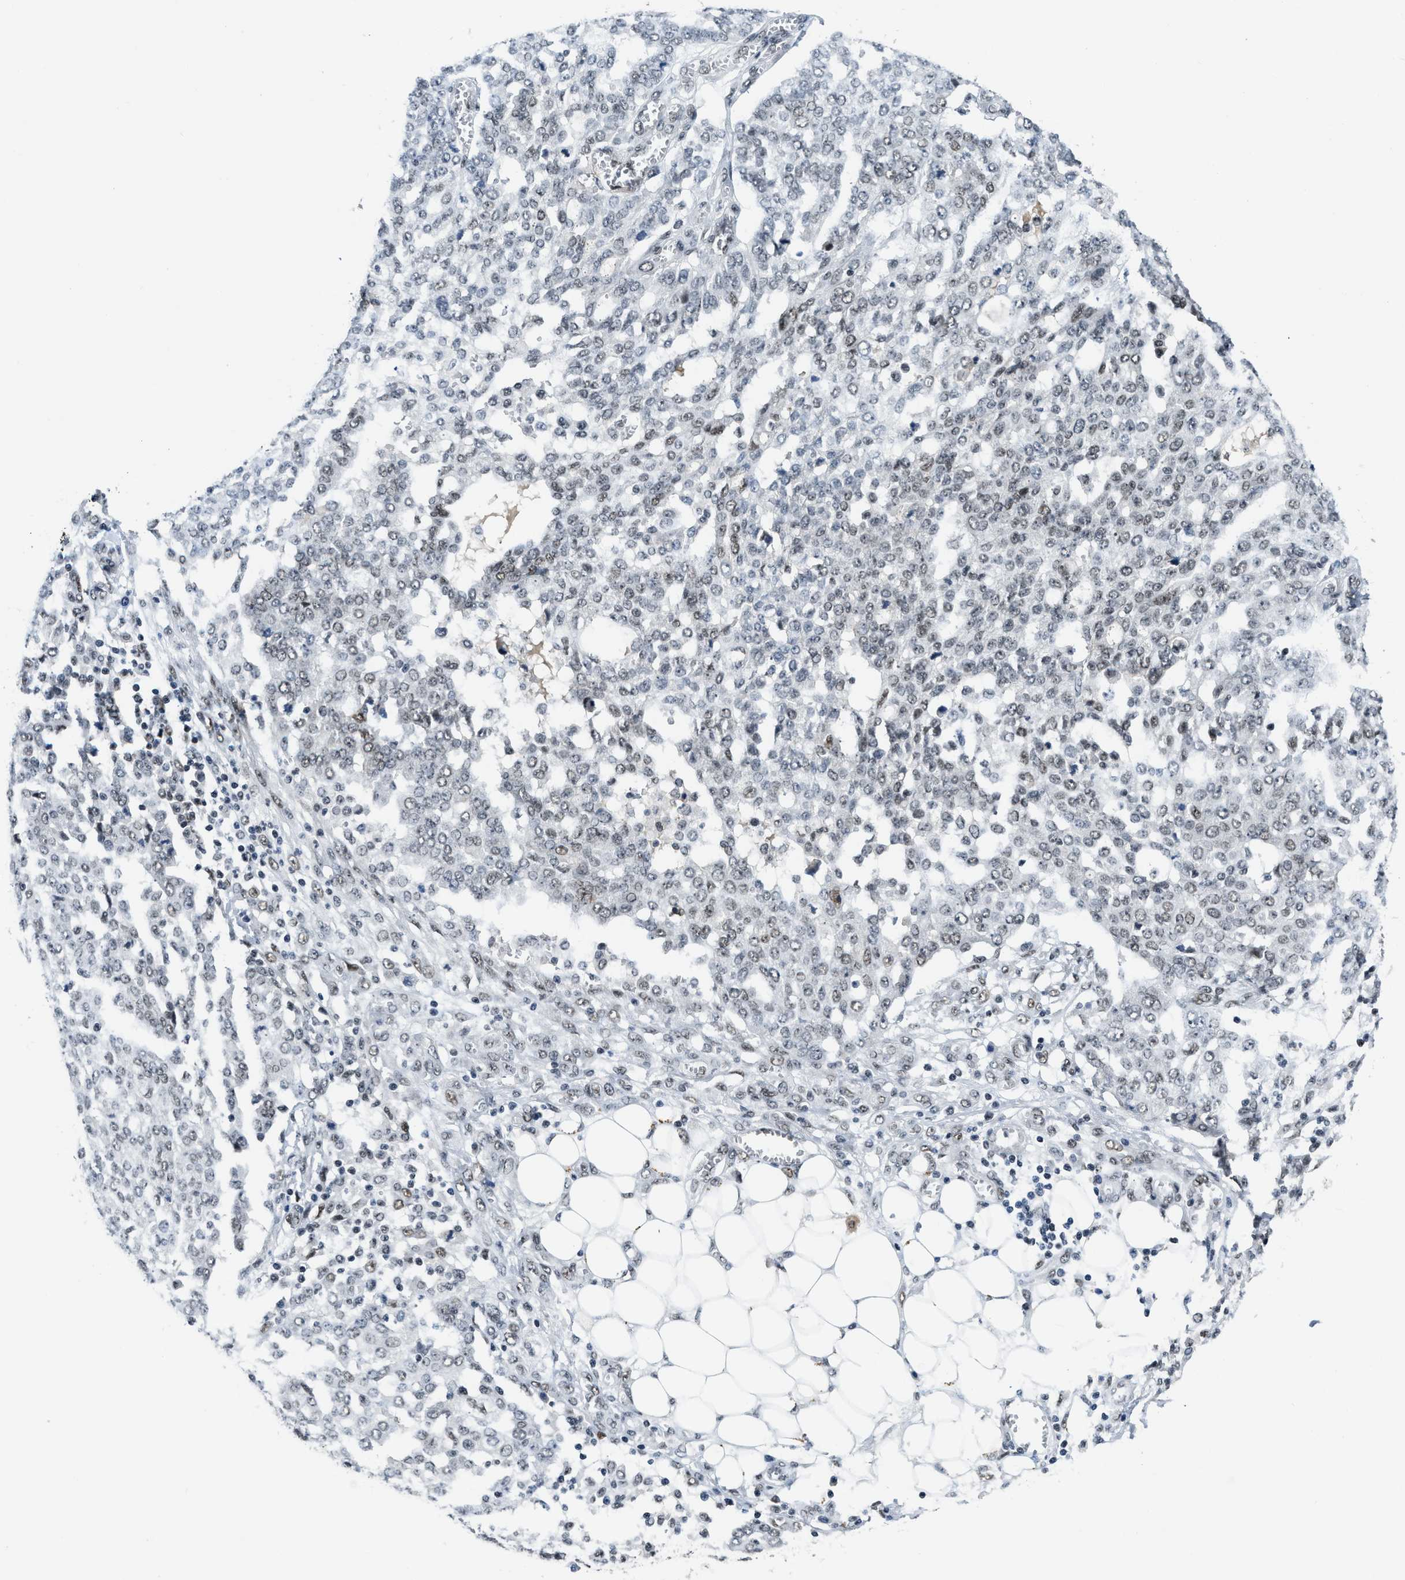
{"staining": {"intensity": "weak", "quantity": "25%-75%", "location": "nuclear"}, "tissue": "ovarian cancer", "cell_type": "Tumor cells", "image_type": "cancer", "snomed": [{"axis": "morphology", "description": "Cystadenocarcinoma, serous, NOS"}, {"axis": "topography", "description": "Soft tissue"}, {"axis": "topography", "description": "Ovary"}], "caption": "Serous cystadenocarcinoma (ovarian) tissue demonstrates weak nuclear staining in approximately 25%-75% of tumor cells, visualized by immunohistochemistry.", "gene": "NCOA1", "patient": {"sex": "female", "age": 57}}